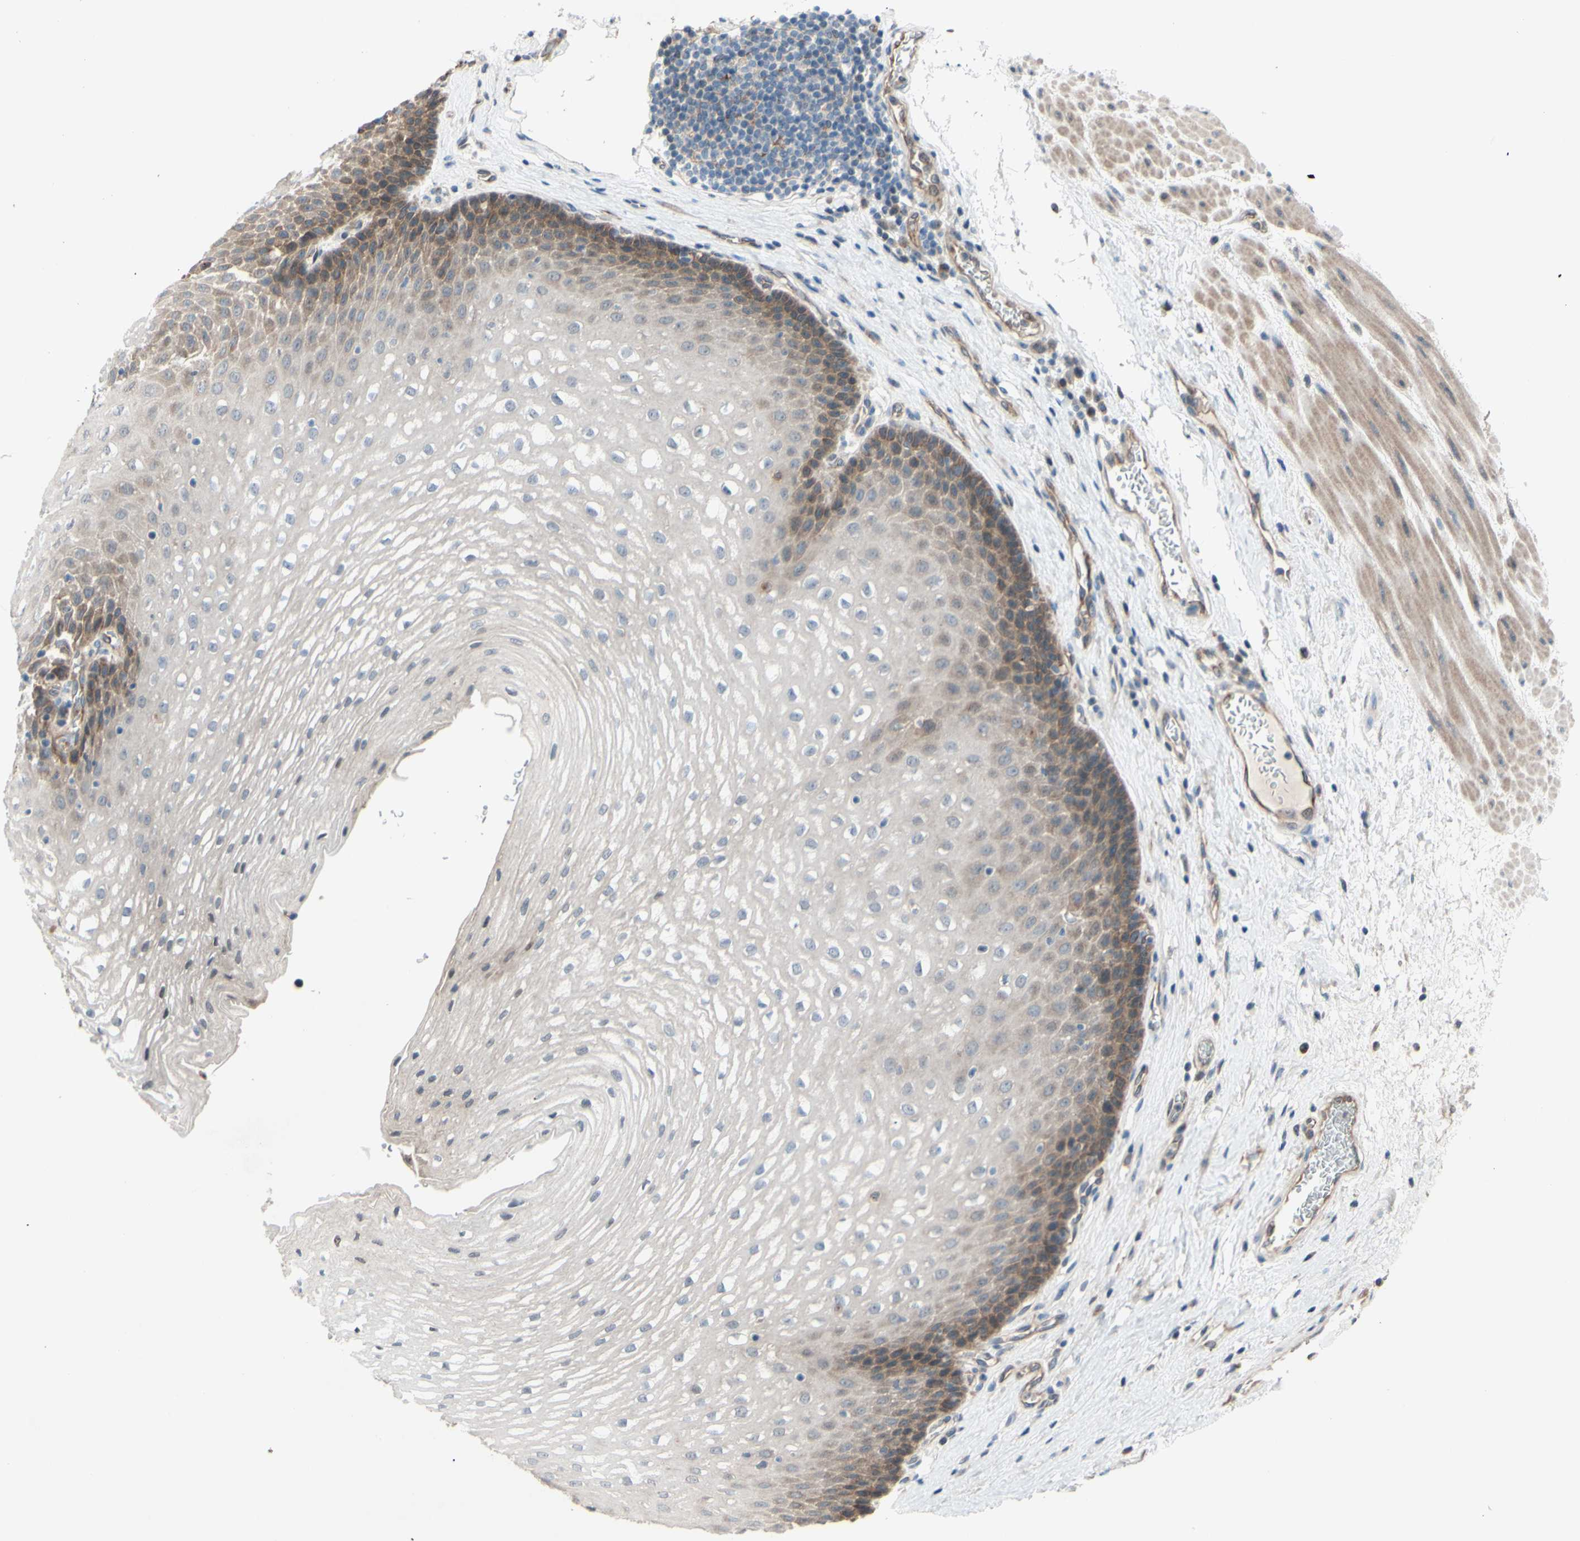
{"staining": {"intensity": "moderate", "quantity": "<25%", "location": "cytoplasmic/membranous"}, "tissue": "esophagus", "cell_type": "Squamous epithelial cells", "image_type": "normal", "snomed": [{"axis": "morphology", "description": "Normal tissue, NOS"}, {"axis": "topography", "description": "Esophagus"}], "caption": "DAB immunohistochemical staining of benign human esophagus exhibits moderate cytoplasmic/membranous protein positivity in approximately <25% of squamous epithelial cells. (Brightfield microscopy of DAB IHC at high magnification).", "gene": "DYNLRB1", "patient": {"sex": "male", "age": 48}}